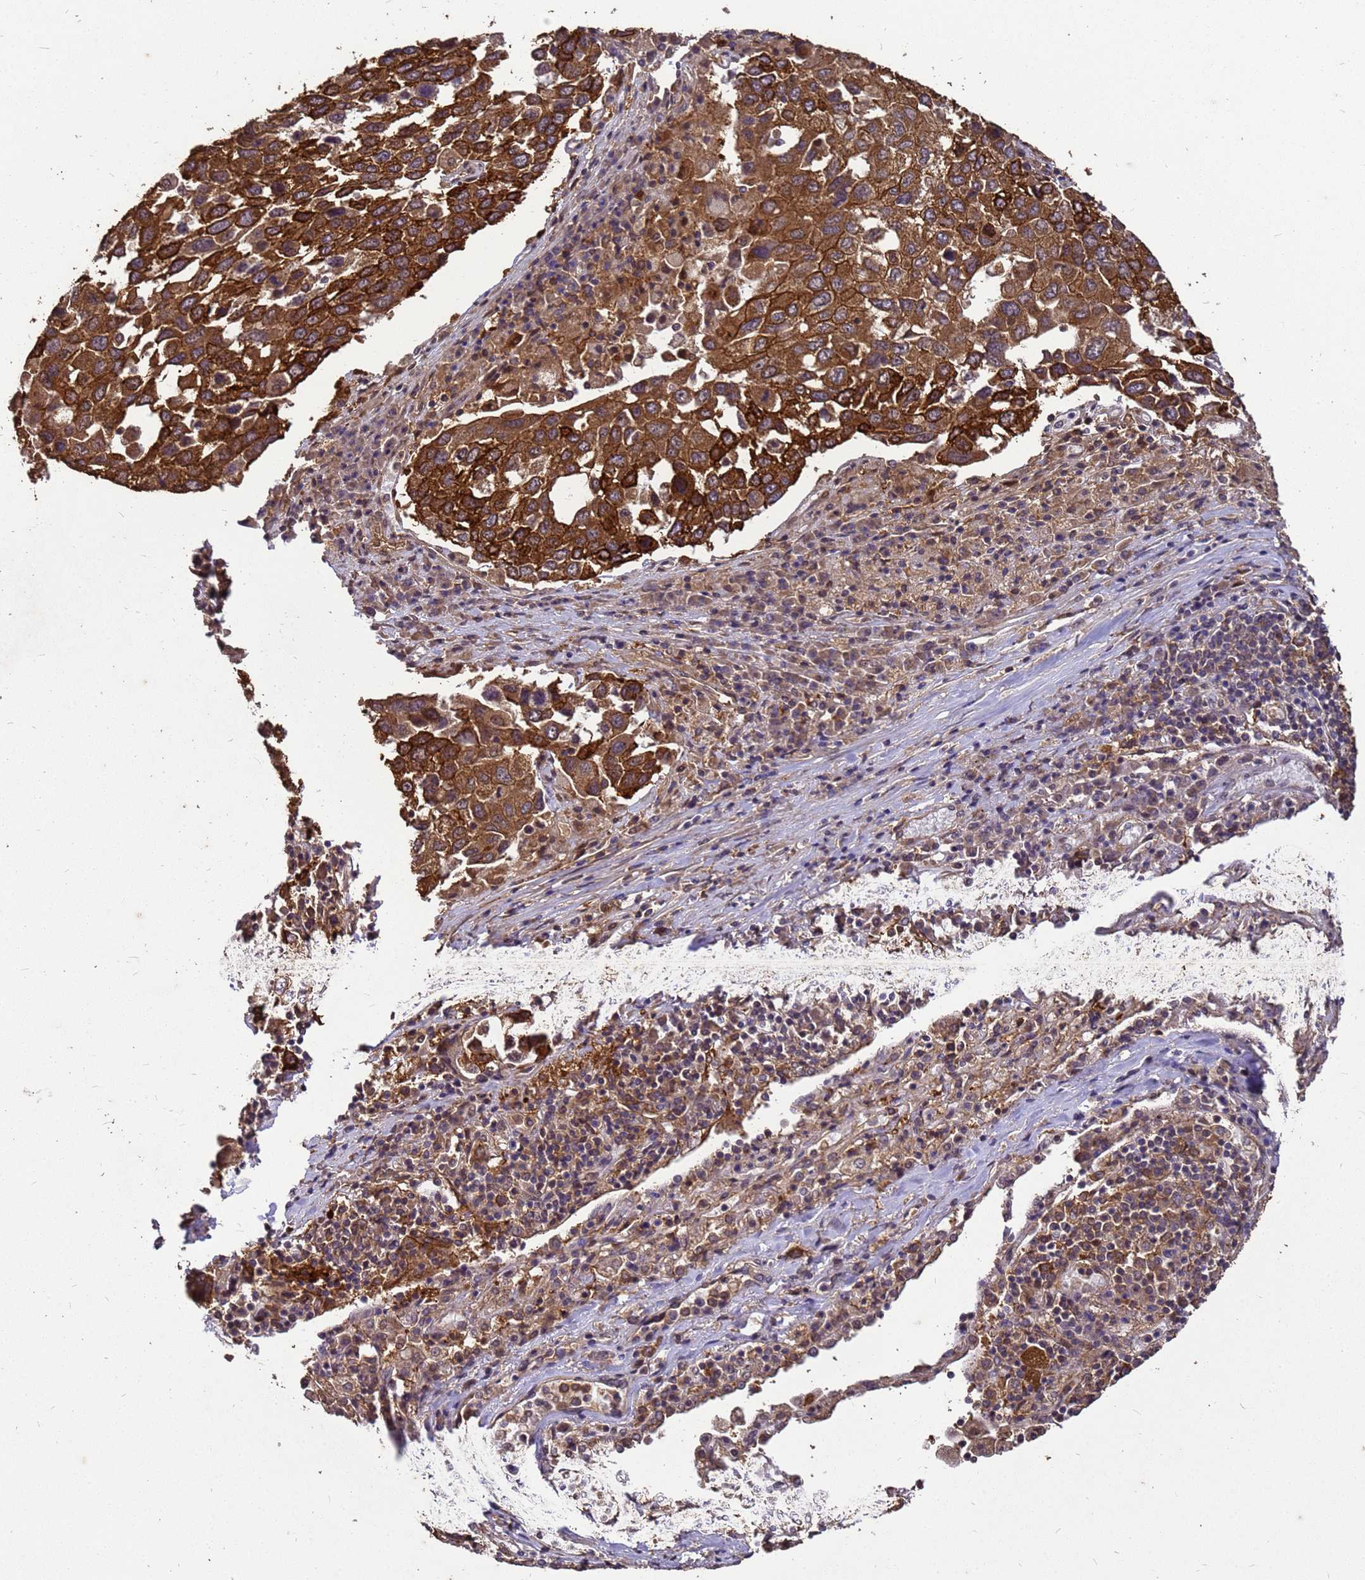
{"staining": {"intensity": "strong", "quantity": ">75%", "location": "cytoplasmic/membranous"}, "tissue": "lung cancer", "cell_type": "Tumor cells", "image_type": "cancer", "snomed": [{"axis": "morphology", "description": "Squamous cell carcinoma, NOS"}, {"axis": "topography", "description": "Lung"}], "caption": "There is high levels of strong cytoplasmic/membranous expression in tumor cells of lung squamous cell carcinoma, as demonstrated by immunohistochemical staining (brown color).", "gene": "ZNF618", "patient": {"sex": "male", "age": 65}}